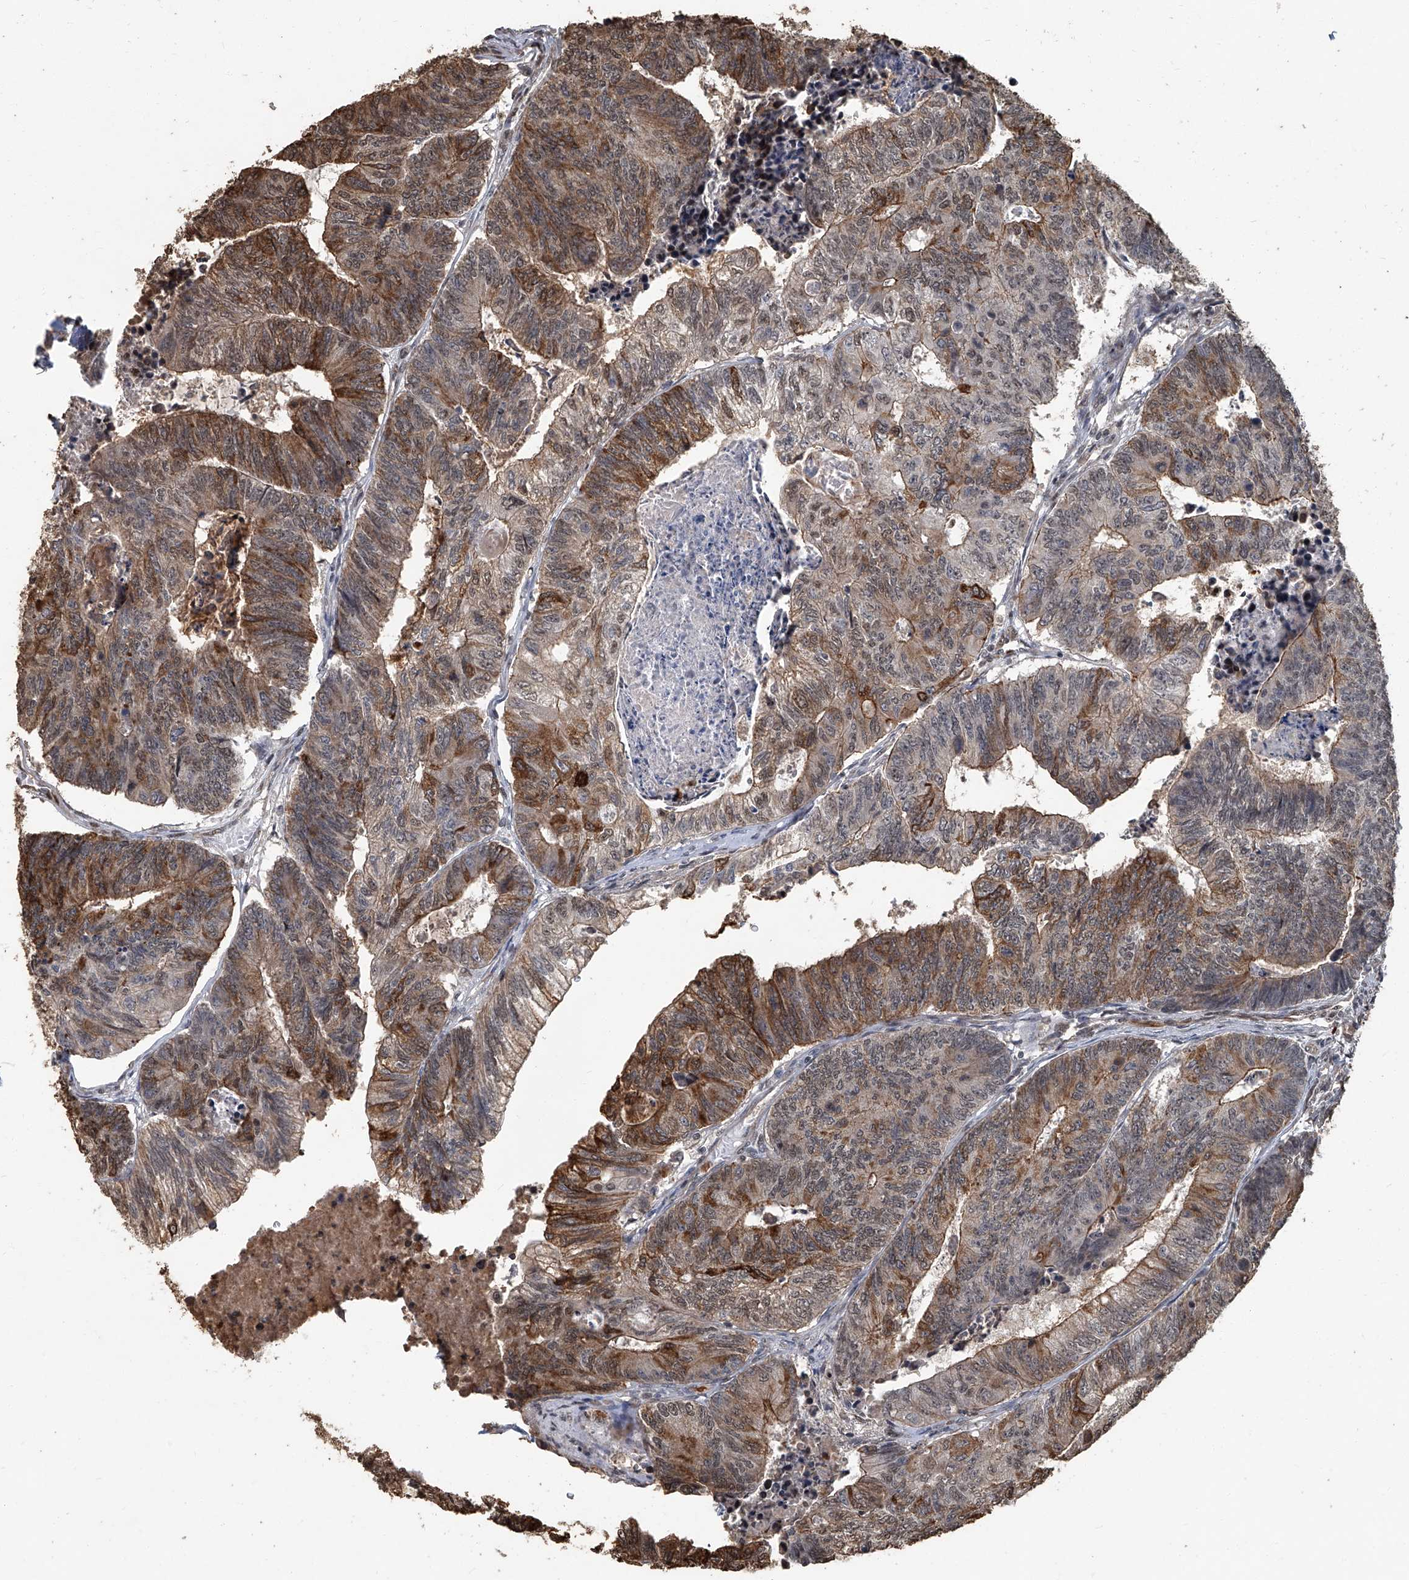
{"staining": {"intensity": "moderate", "quantity": ">75%", "location": "cytoplasmic/membranous,nuclear"}, "tissue": "colorectal cancer", "cell_type": "Tumor cells", "image_type": "cancer", "snomed": [{"axis": "morphology", "description": "Adenocarcinoma, NOS"}, {"axis": "topography", "description": "Colon"}], "caption": "The histopathology image shows staining of adenocarcinoma (colorectal), revealing moderate cytoplasmic/membranous and nuclear protein expression (brown color) within tumor cells. (Brightfield microscopy of DAB IHC at high magnification).", "gene": "GPR132", "patient": {"sex": "female", "age": 67}}